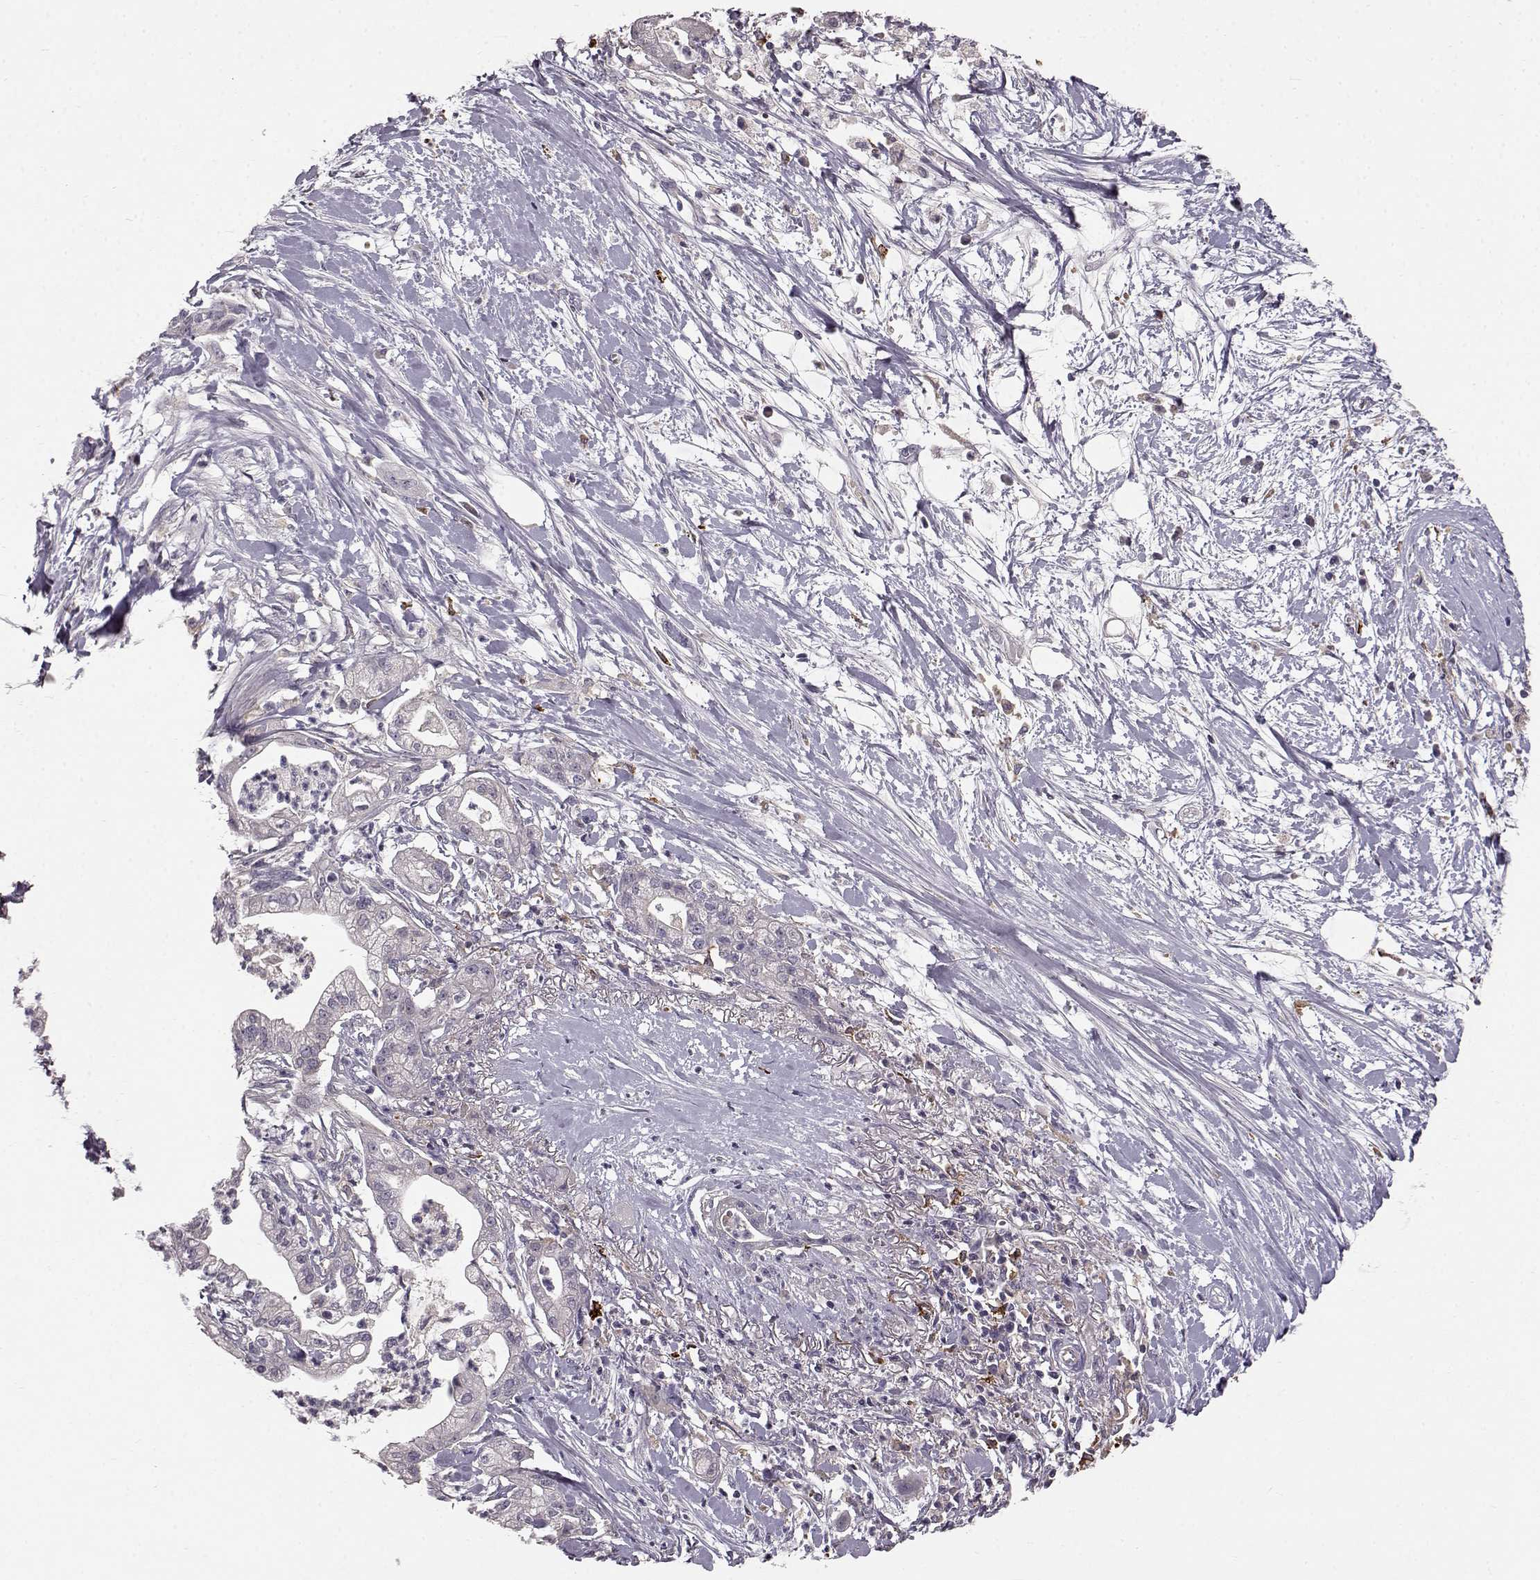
{"staining": {"intensity": "negative", "quantity": "none", "location": "none"}, "tissue": "pancreatic cancer", "cell_type": "Tumor cells", "image_type": "cancer", "snomed": [{"axis": "morphology", "description": "Normal tissue, NOS"}, {"axis": "morphology", "description": "Adenocarcinoma, NOS"}, {"axis": "topography", "description": "Lymph node"}, {"axis": "topography", "description": "Pancreas"}], "caption": "This is an IHC histopathology image of human pancreatic cancer. There is no staining in tumor cells.", "gene": "CCNF", "patient": {"sex": "female", "age": 58}}